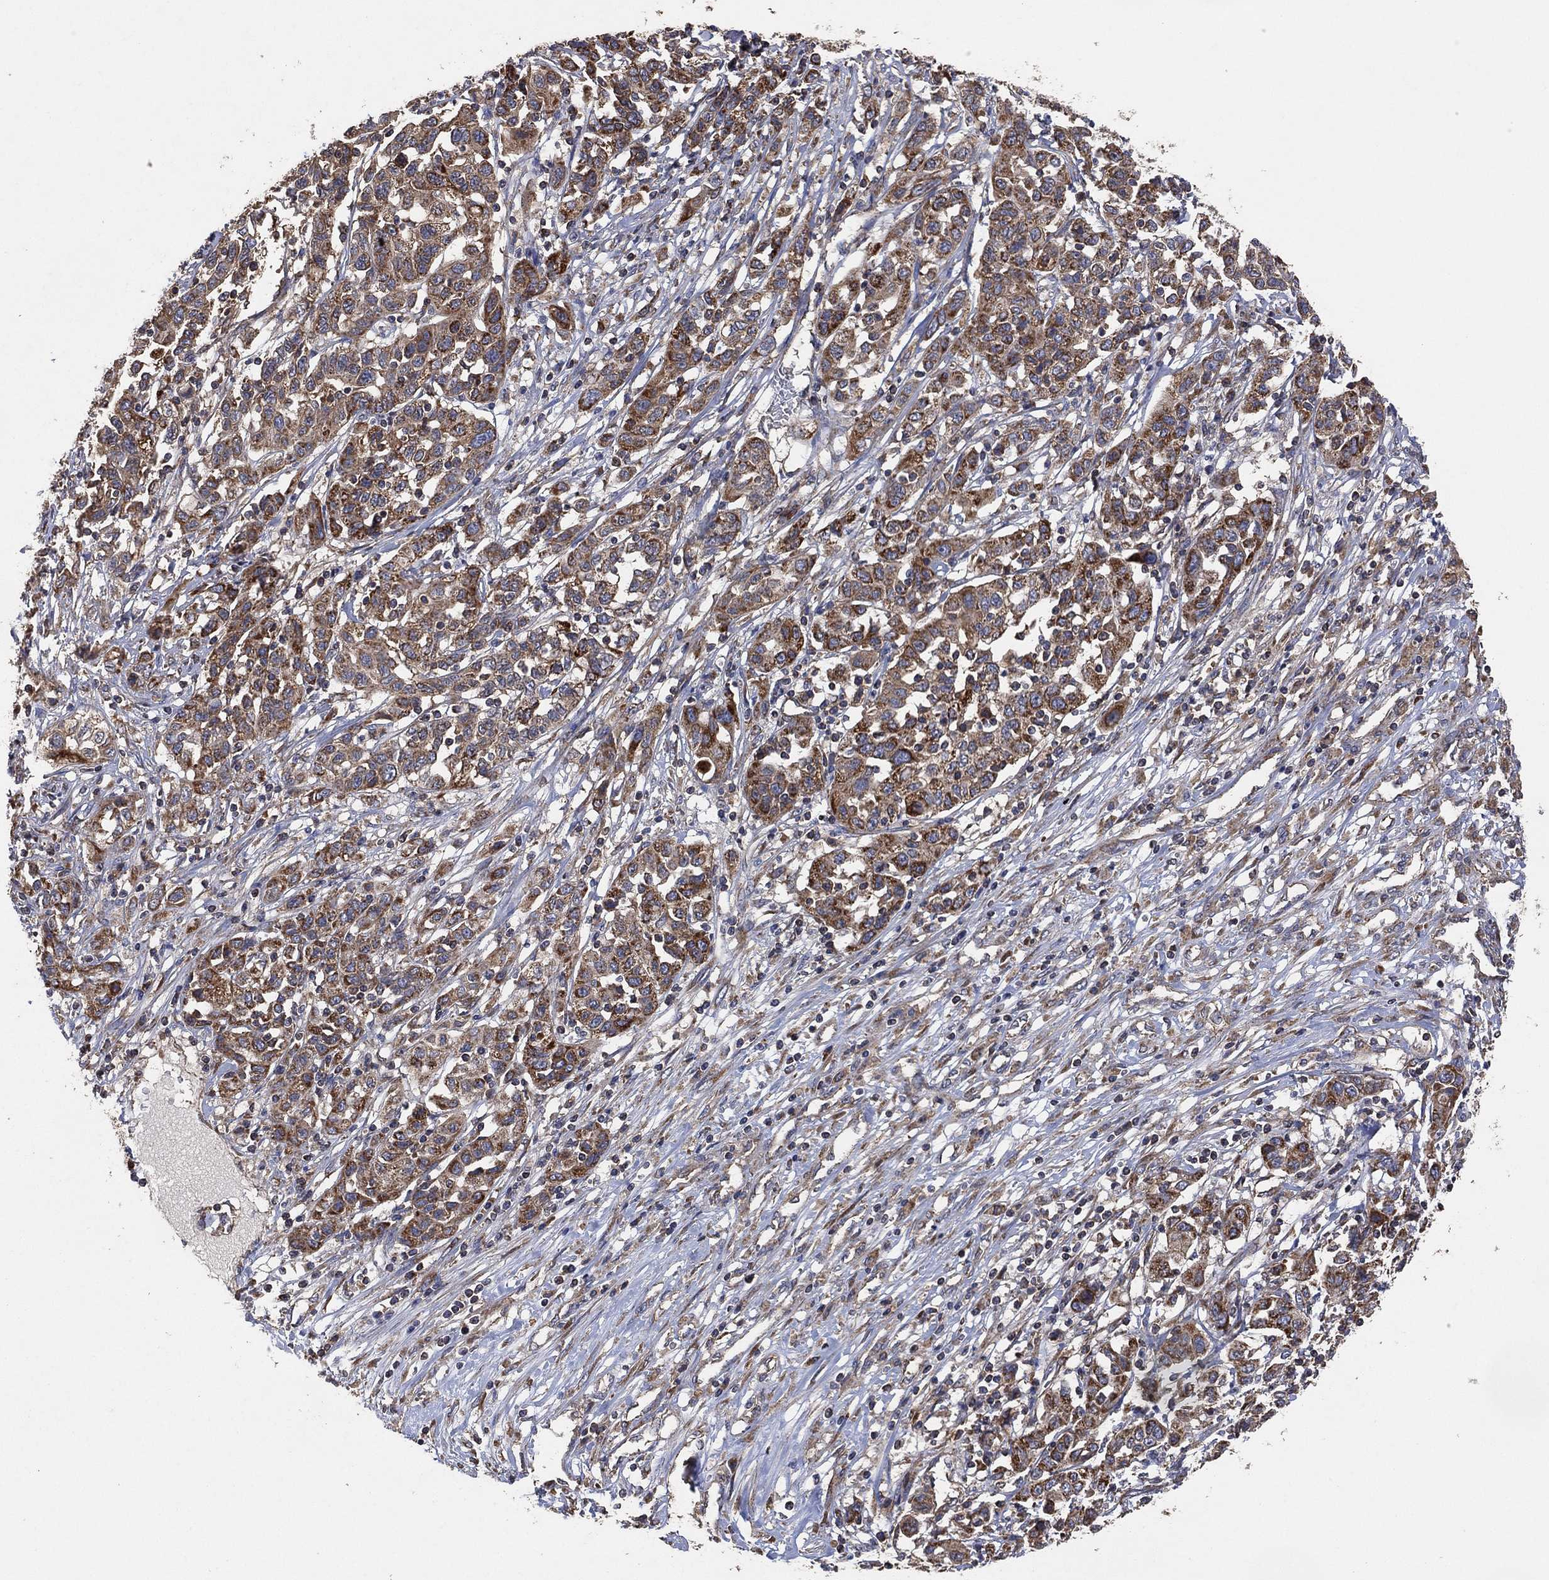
{"staining": {"intensity": "moderate", "quantity": "25%-75%", "location": "cytoplasmic/membranous"}, "tissue": "liver cancer", "cell_type": "Tumor cells", "image_type": "cancer", "snomed": [{"axis": "morphology", "description": "Adenocarcinoma, NOS"}, {"axis": "morphology", "description": "Cholangiocarcinoma"}, {"axis": "topography", "description": "Liver"}], "caption": "A high-resolution micrograph shows immunohistochemistry (IHC) staining of liver cancer, which displays moderate cytoplasmic/membranous expression in approximately 25%-75% of tumor cells.", "gene": "LIMD1", "patient": {"sex": "male", "age": 64}}